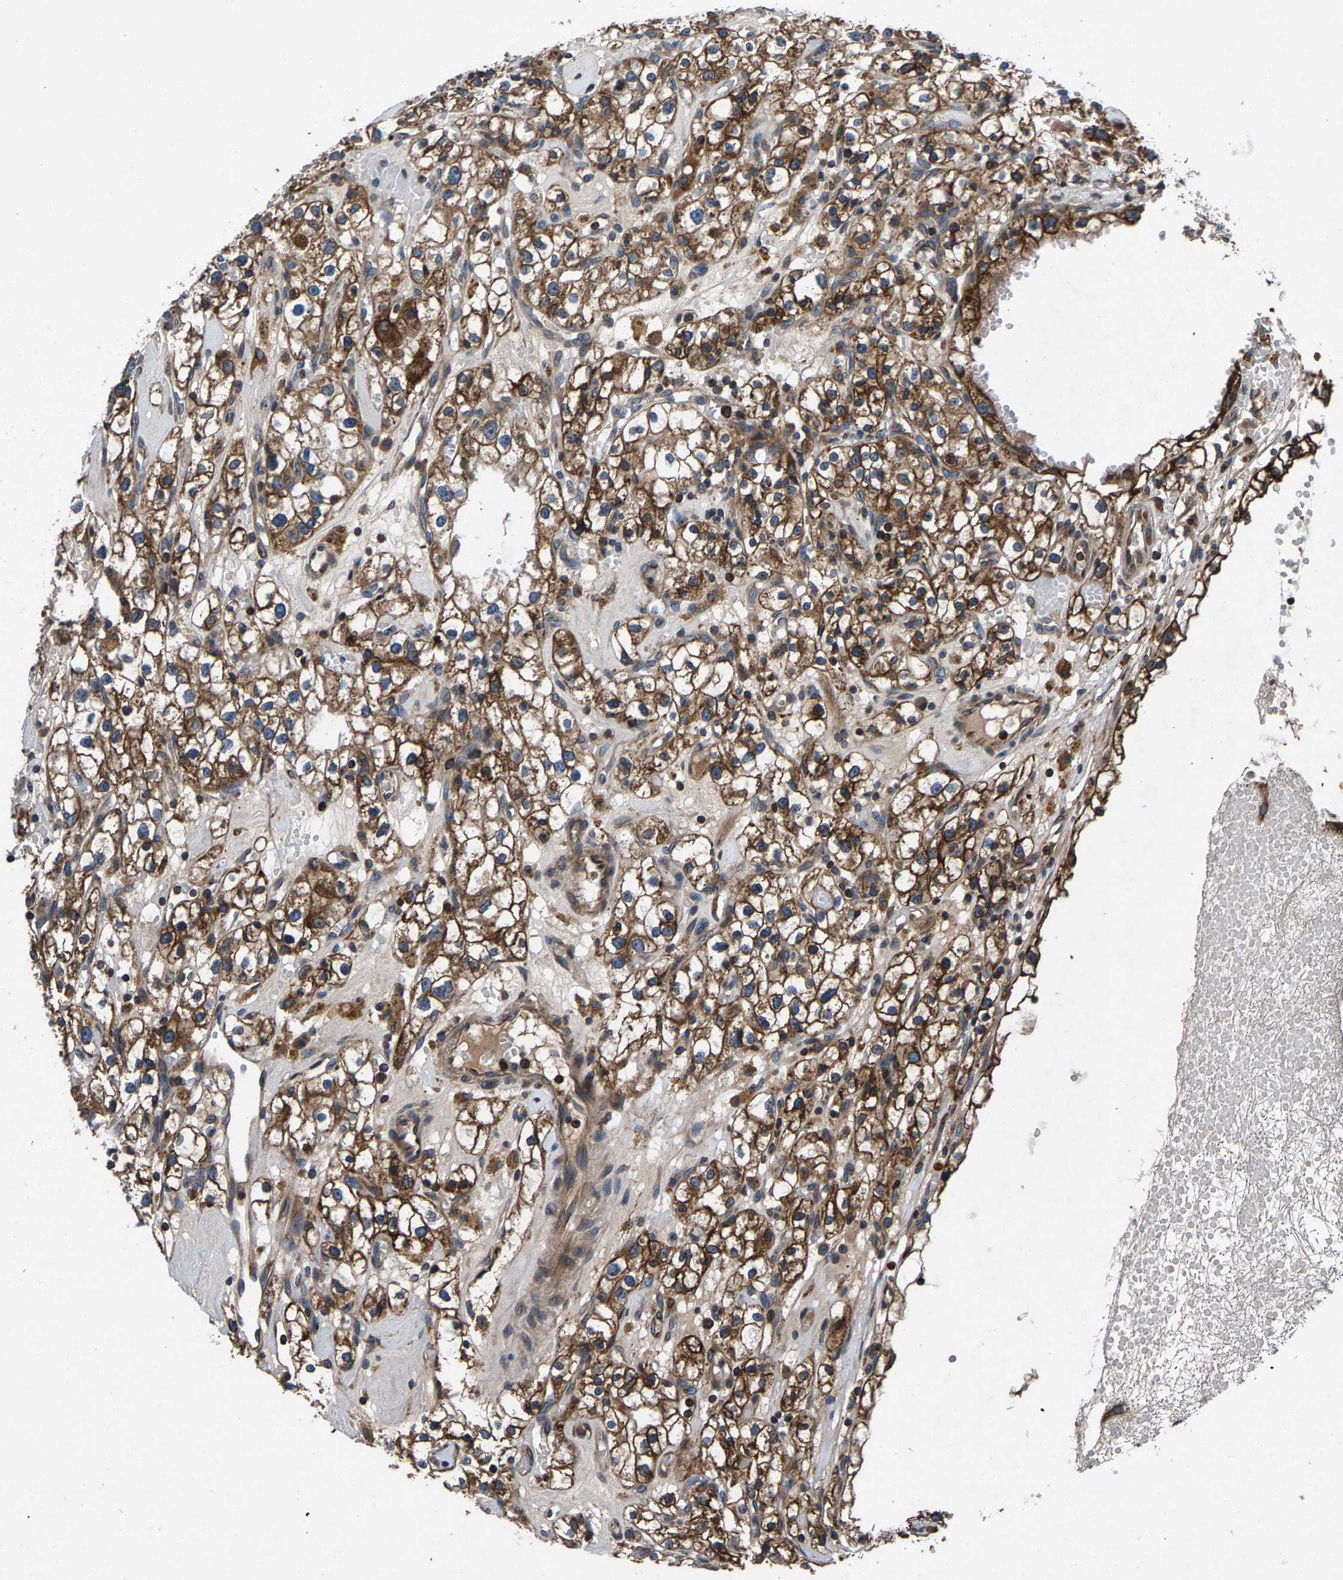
{"staining": {"intensity": "strong", "quantity": ">75%", "location": "cytoplasmic/membranous"}, "tissue": "renal cancer", "cell_type": "Tumor cells", "image_type": "cancer", "snomed": [{"axis": "morphology", "description": "Adenocarcinoma, NOS"}, {"axis": "topography", "description": "Kidney"}], "caption": "The micrograph shows staining of renal cancer, revealing strong cytoplasmic/membranous protein staining (brown color) within tumor cells.", "gene": "LPCAT1", "patient": {"sex": "male", "age": 56}}